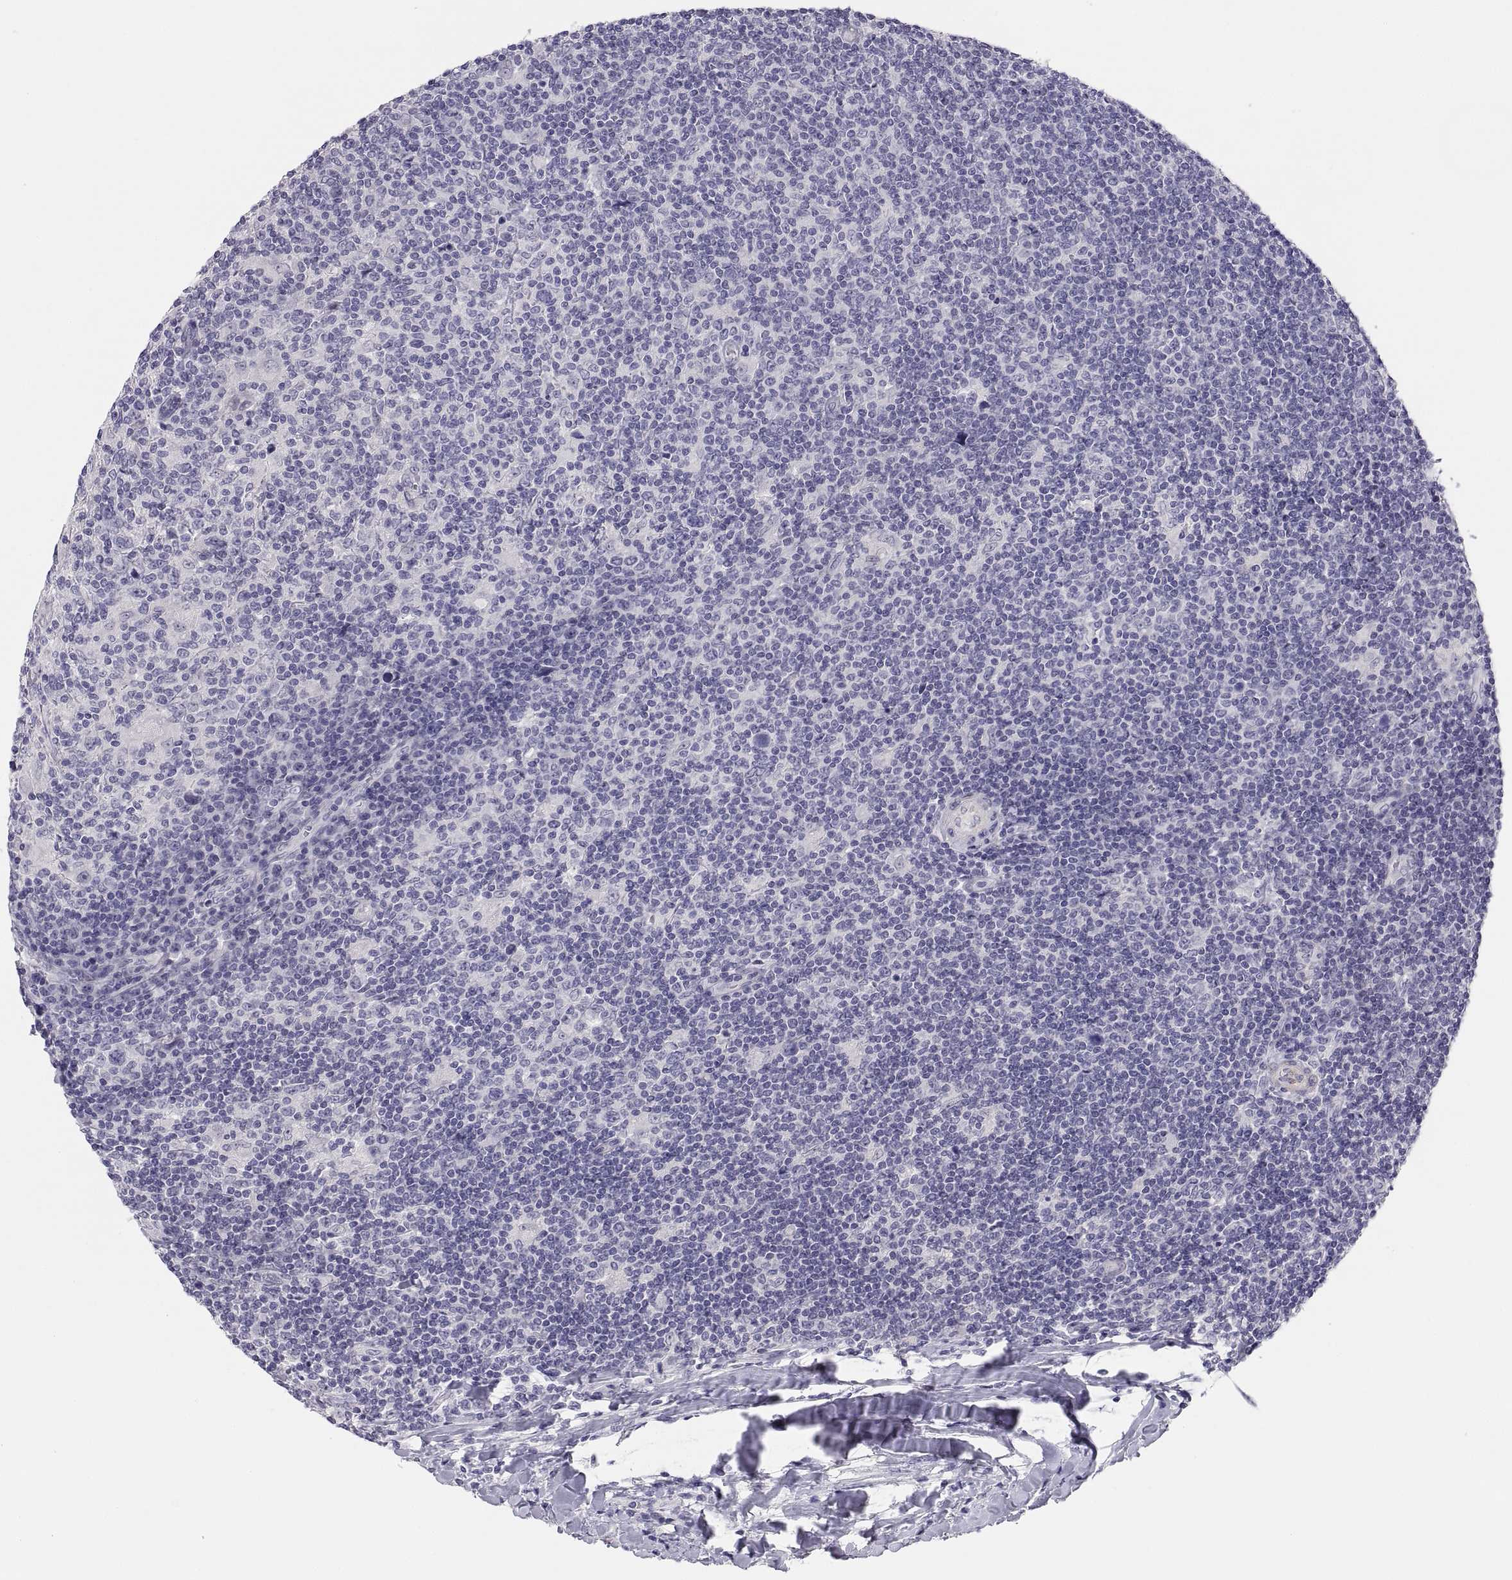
{"staining": {"intensity": "negative", "quantity": "none", "location": "none"}, "tissue": "lymphoma", "cell_type": "Tumor cells", "image_type": "cancer", "snomed": [{"axis": "morphology", "description": "Hodgkin's disease, NOS"}, {"axis": "topography", "description": "Lymph node"}], "caption": "Hodgkin's disease was stained to show a protein in brown. There is no significant staining in tumor cells. (Brightfield microscopy of DAB immunohistochemistry (IHC) at high magnification).", "gene": "STRC", "patient": {"sex": "male", "age": 40}}